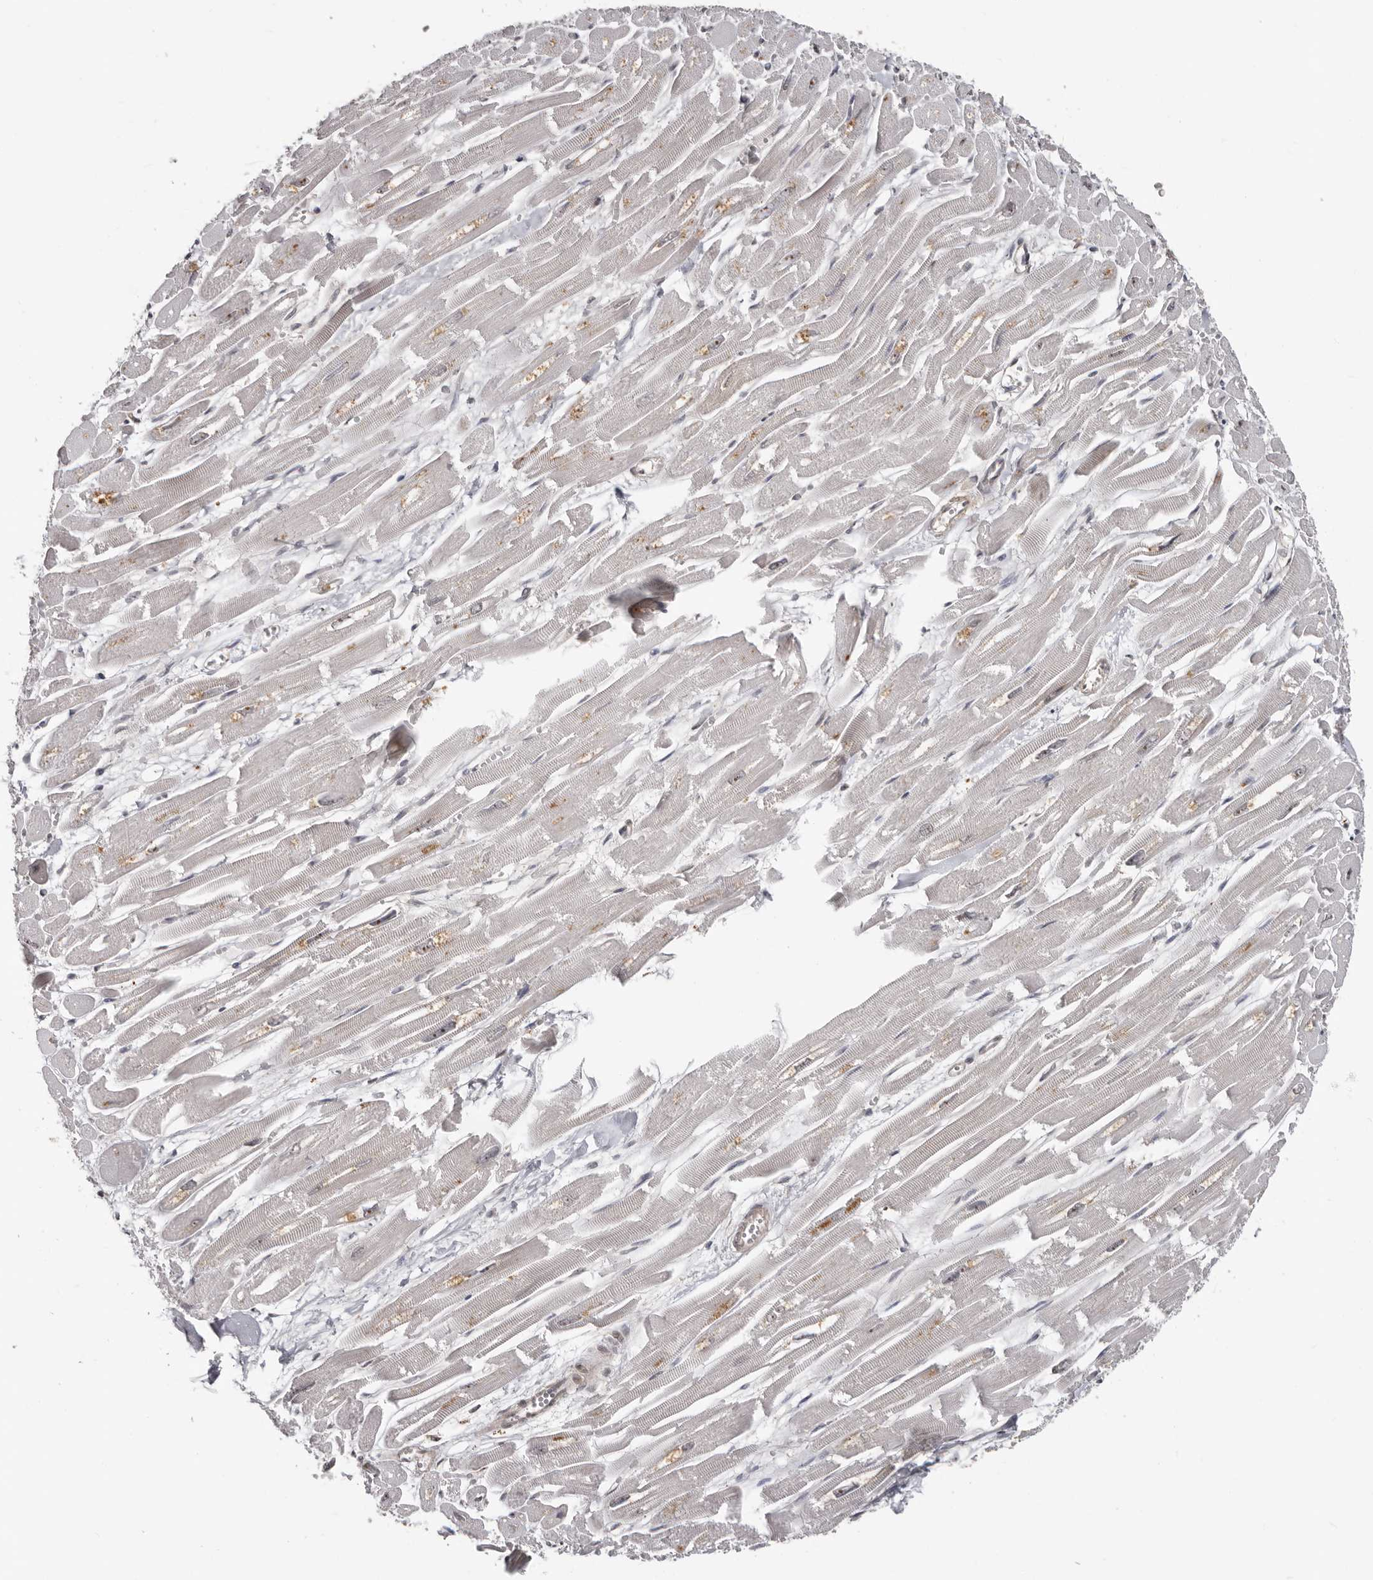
{"staining": {"intensity": "moderate", "quantity": "25%-75%", "location": "cytoplasmic/membranous"}, "tissue": "heart muscle", "cell_type": "Cardiomyocytes", "image_type": "normal", "snomed": [{"axis": "morphology", "description": "Normal tissue, NOS"}, {"axis": "topography", "description": "Heart"}], "caption": "An image showing moderate cytoplasmic/membranous staining in about 25%-75% of cardiomyocytes in normal heart muscle, as visualized by brown immunohistochemical staining.", "gene": "BAD", "patient": {"sex": "male", "age": 54}}